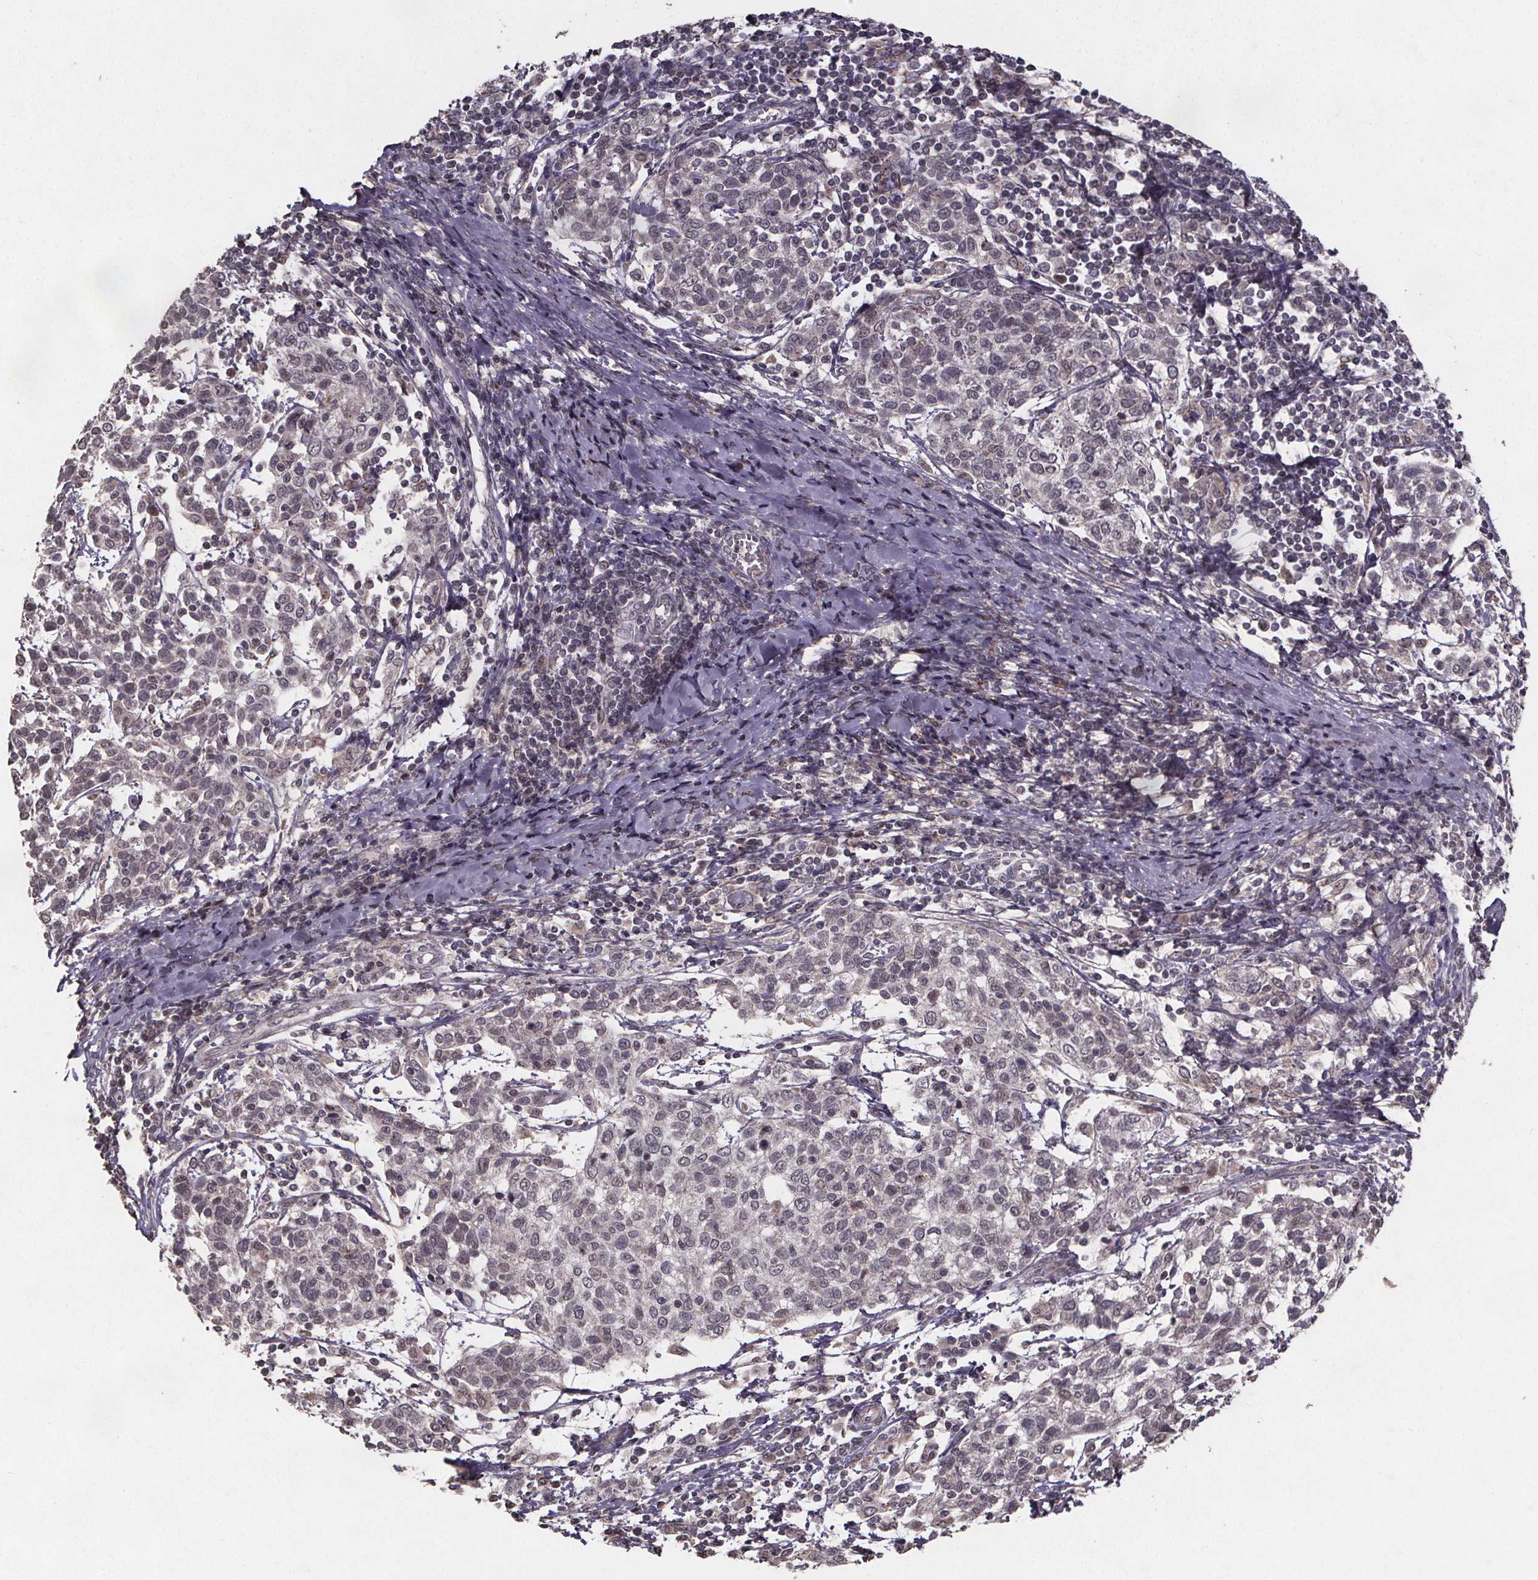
{"staining": {"intensity": "negative", "quantity": "none", "location": "none"}, "tissue": "cervical cancer", "cell_type": "Tumor cells", "image_type": "cancer", "snomed": [{"axis": "morphology", "description": "Squamous cell carcinoma, NOS"}, {"axis": "topography", "description": "Cervix"}], "caption": "High power microscopy micrograph of an immunohistochemistry histopathology image of cervical cancer (squamous cell carcinoma), revealing no significant positivity in tumor cells.", "gene": "GPX3", "patient": {"sex": "female", "age": 61}}